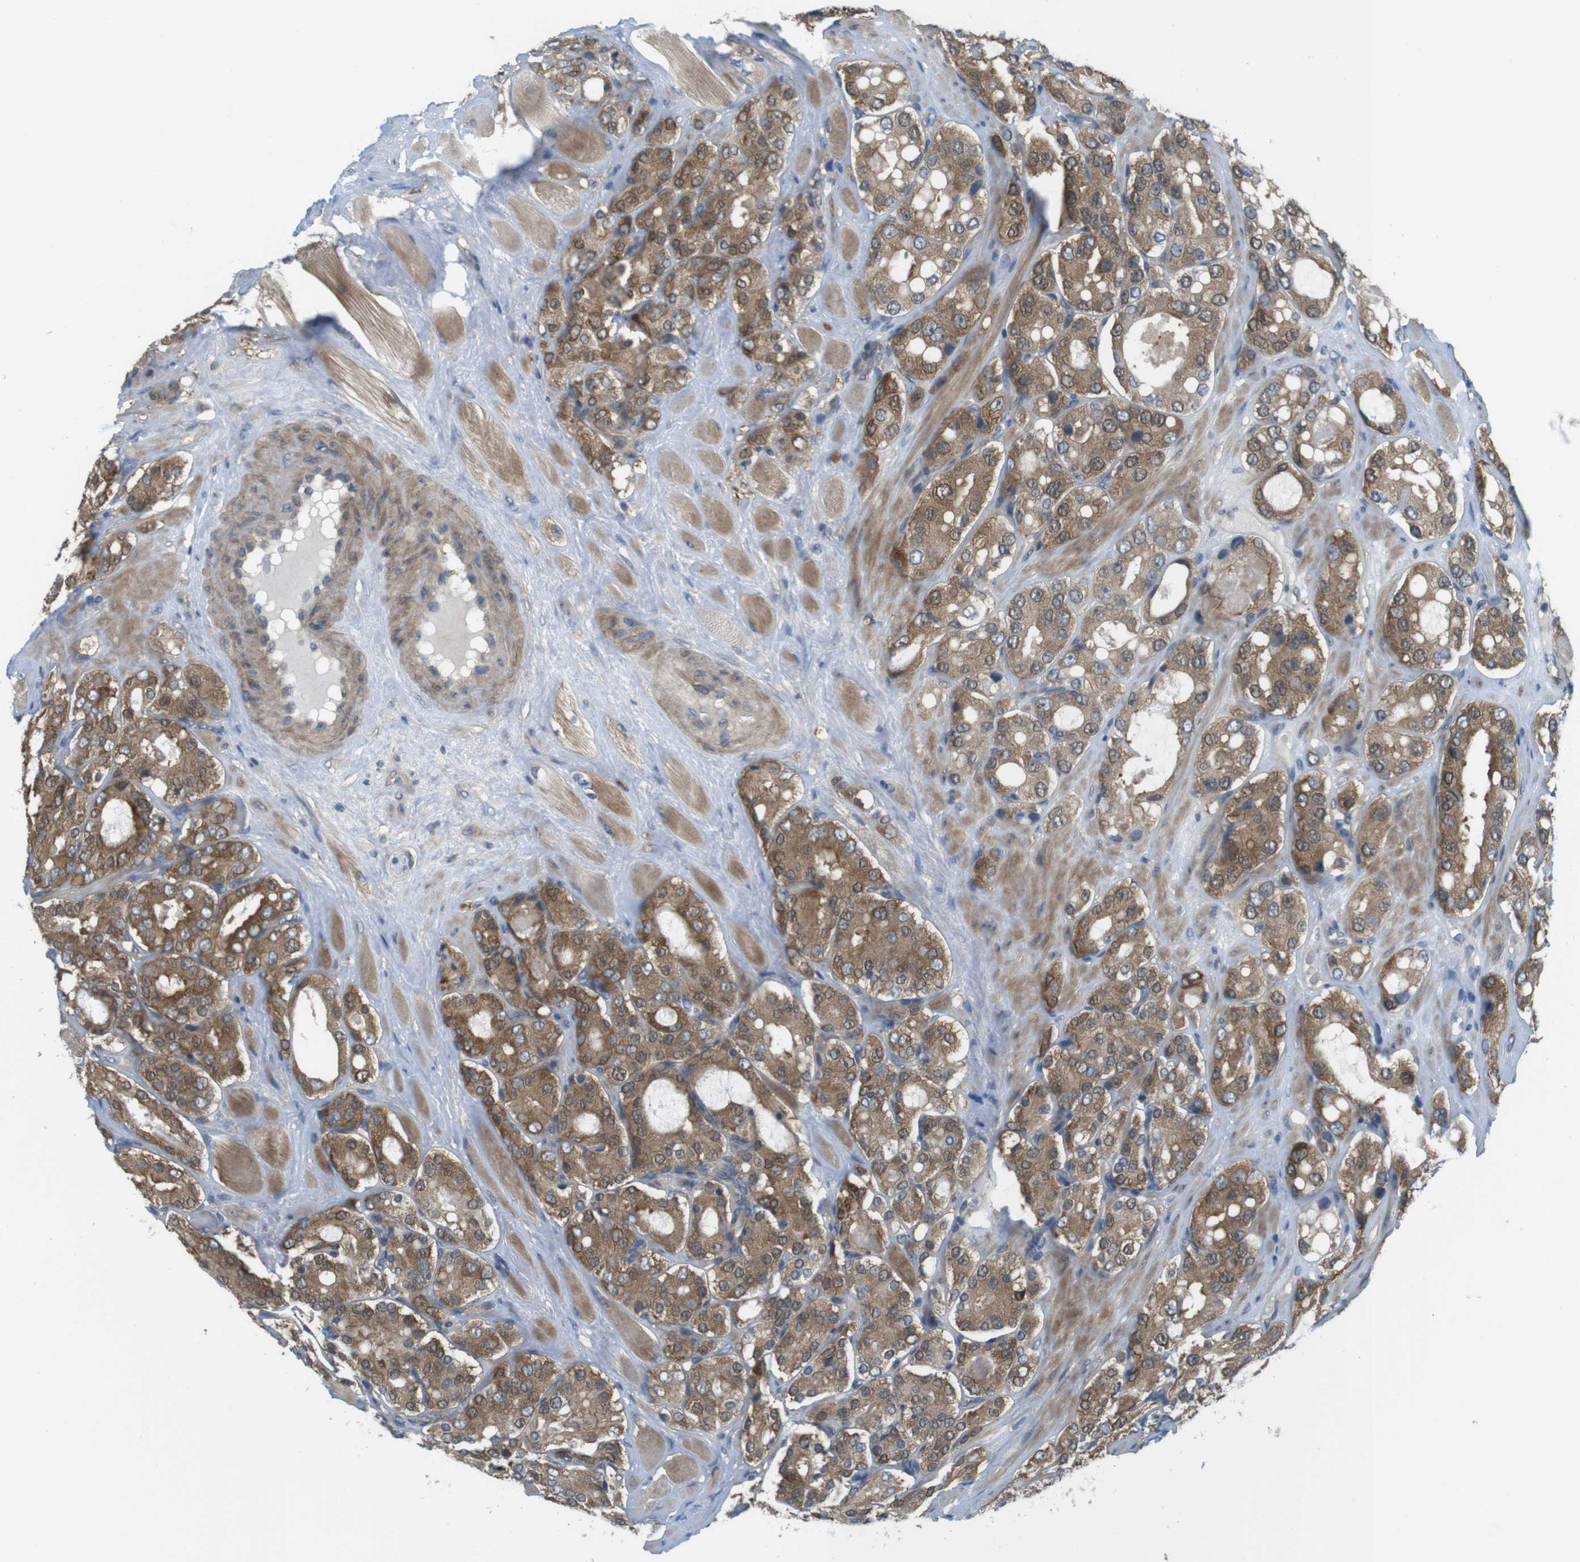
{"staining": {"intensity": "moderate", "quantity": ">75%", "location": "cytoplasmic/membranous"}, "tissue": "prostate cancer", "cell_type": "Tumor cells", "image_type": "cancer", "snomed": [{"axis": "morphology", "description": "Adenocarcinoma, High grade"}, {"axis": "topography", "description": "Prostate"}], "caption": "Immunohistochemical staining of prostate high-grade adenocarcinoma reveals medium levels of moderate cytoplasmic/membranous protein positivity in approximately >75% of tumor cells. The staining is performed using DAB (3,3'-diaminobenzidine) brown chromogen to label protein expression. The nuclei are counter-stained blue using hematoxylin.", "gene": "MTHFD1", "patient": {"sex": "male", "age": 65}}